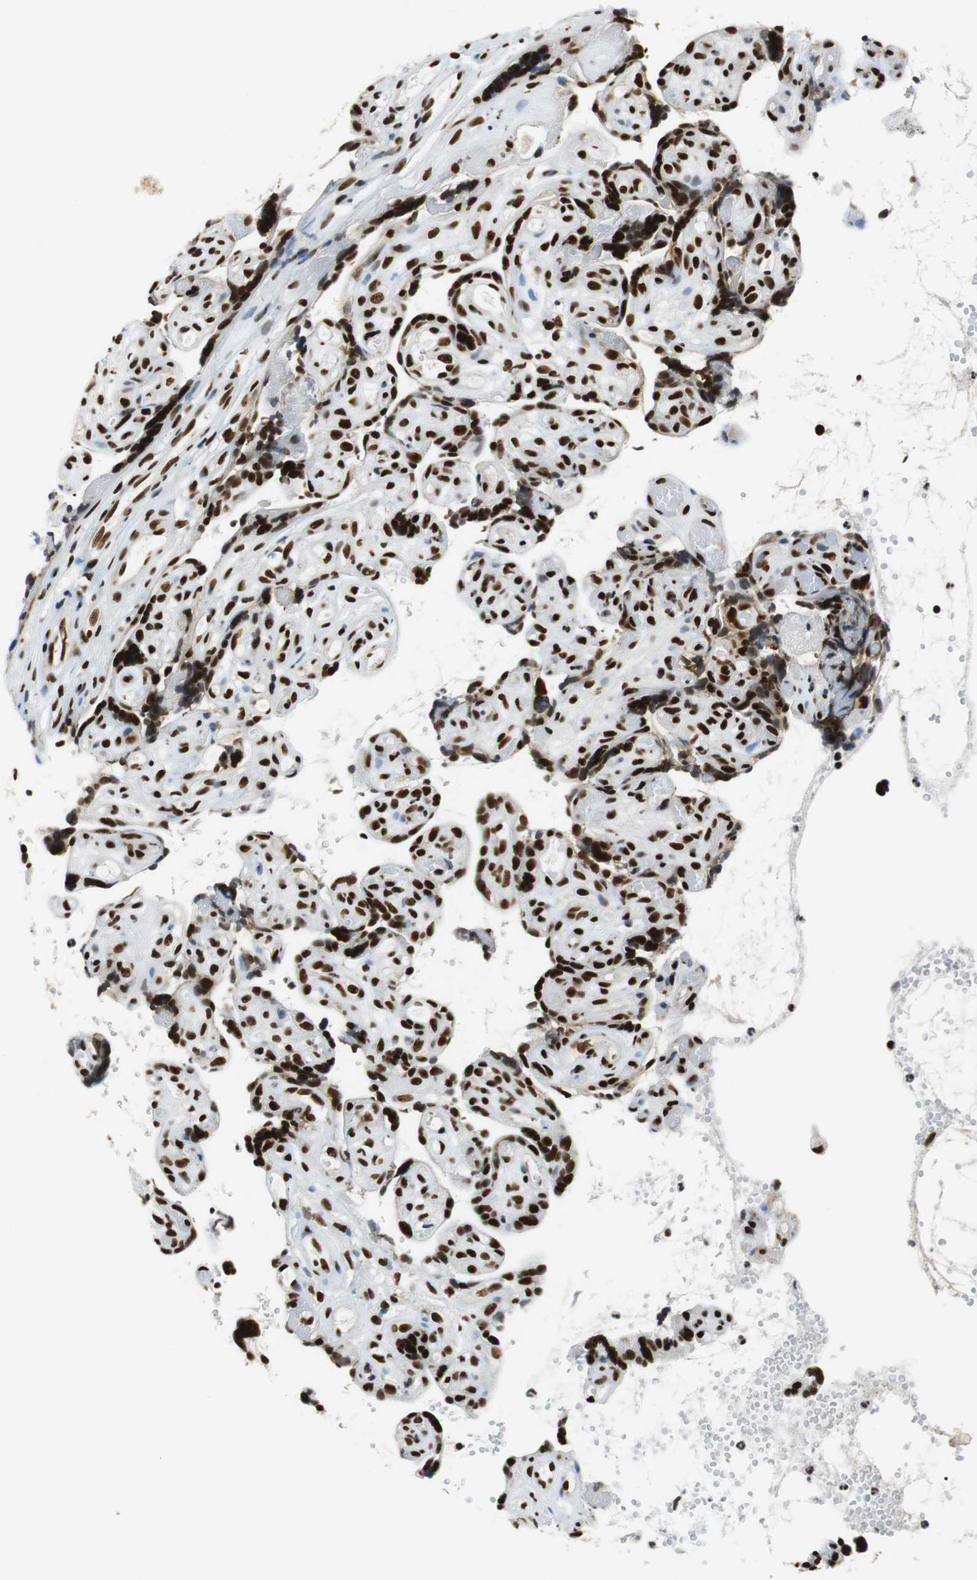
{"staining": {"intensity": "strong", "quantity": ">75%", "location": "nuclear"}, "tissue": "placenta", "cell_type": "Decidual cells", "image_type": "normal", "snomed": [{"axis": "morphology", "description": "Normal tissue, NOS"}, {"axis": "topography", "description": "Placenta"}], "caption": "Brown immunohistochemical staining in benign placenta reveals strong nuclear positivity in approximately >75% of decidual cells.", "gene": "PRKDC", "patient": {"sex": "female", "age": 30}}